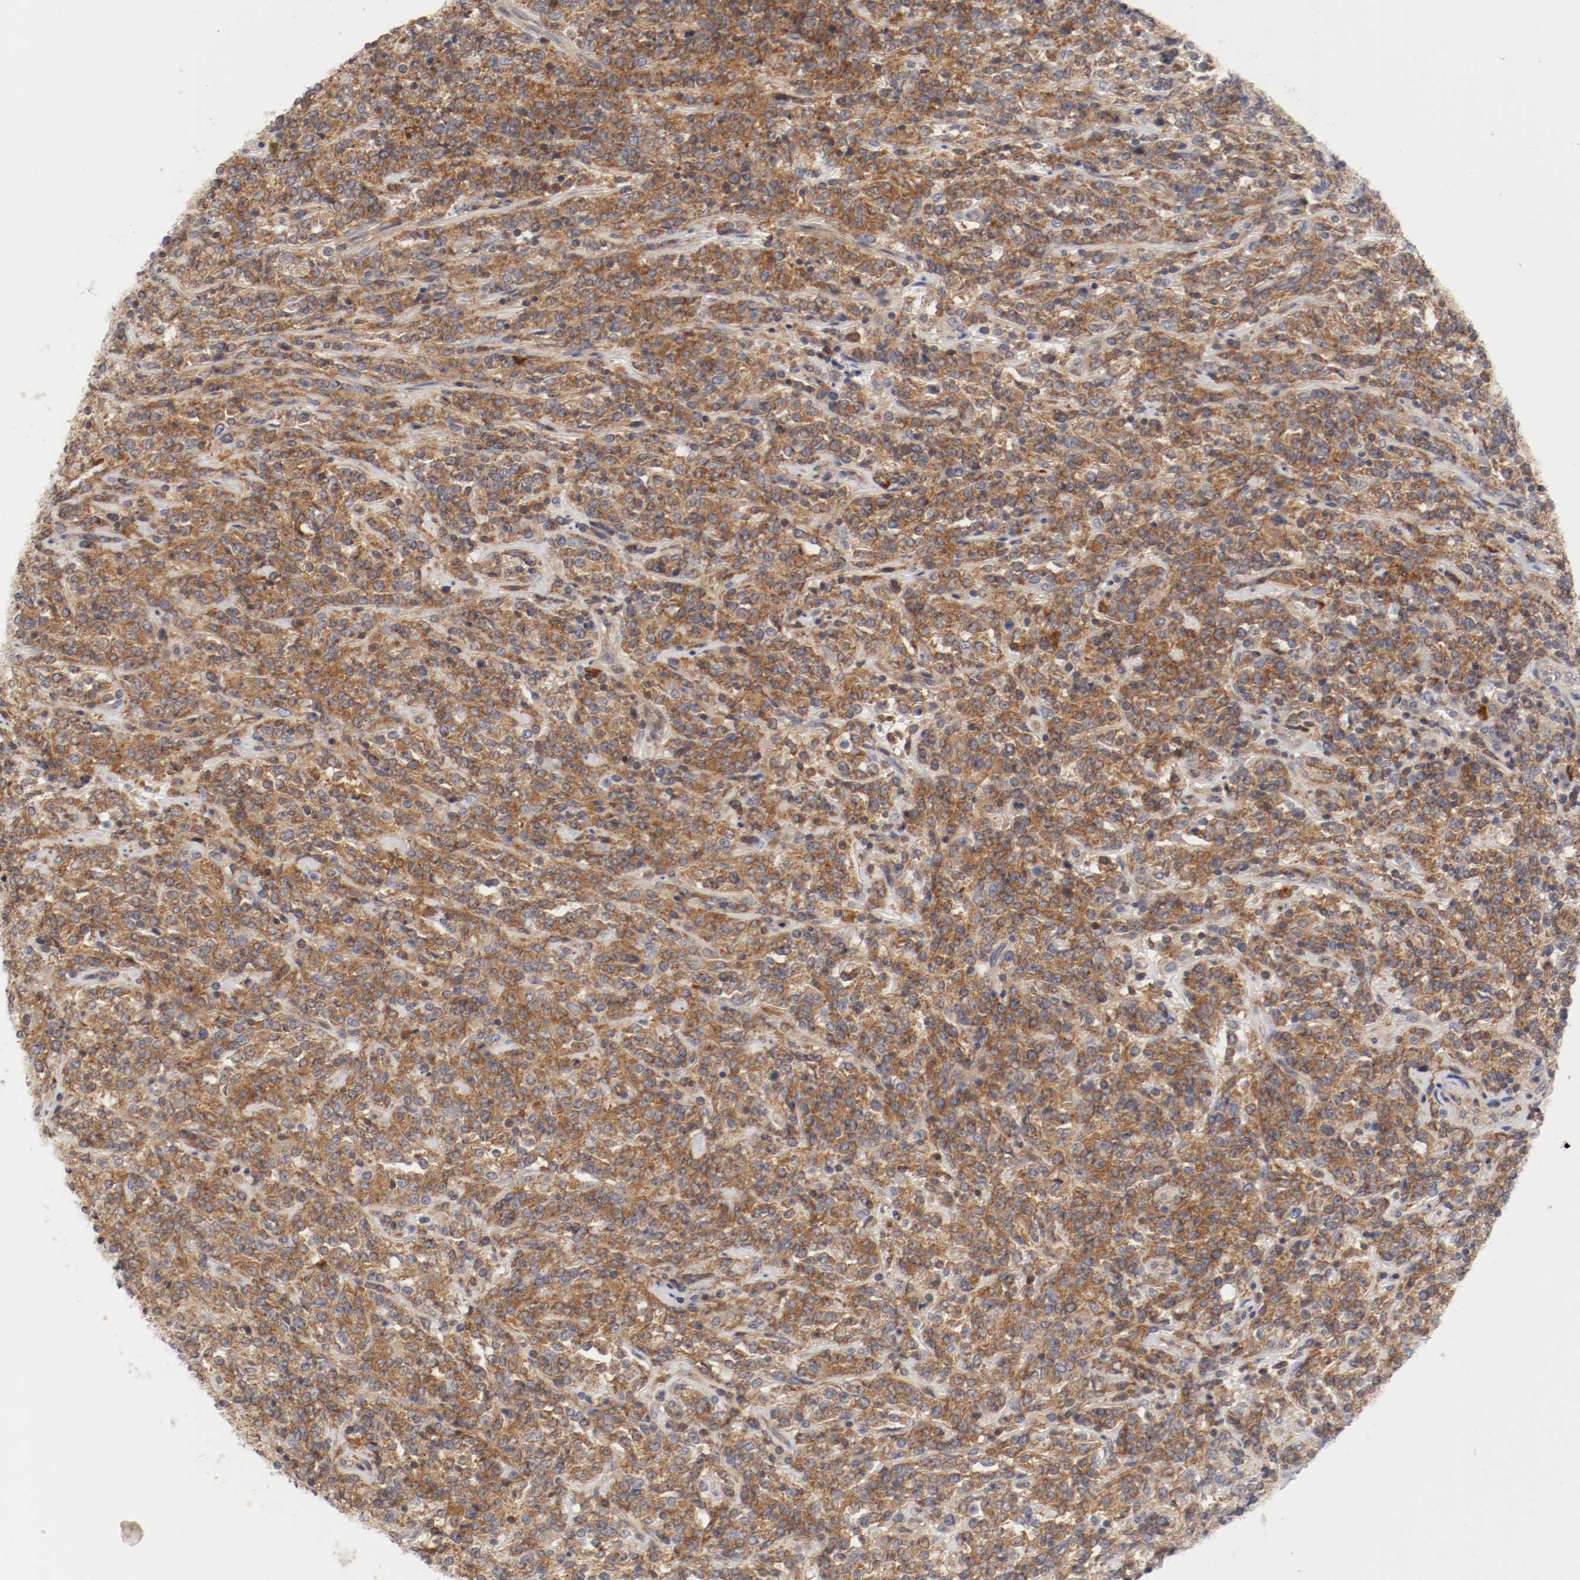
{"staining": {"intensity": "moderate", "quantity": ">75%", "location": "cytoplasmic/membranous"}, "tissue": "lymphoma", "cell_type": "Tumor cells", "image_type": "cancer", "snomed": [{"axis": "morphology", "description": "Malignant lymphoma, non-Hodgkin's type, High grade"}, {"axis": "topography", "description": "Soft tissue"}], "caption": "The immunohistochemical stain labels moderate cytoplasmic/membranous expression in tumor cells of lymphoma tissue.", "gene": "CBL", "patient": {"sex": "male", "age": 18}}